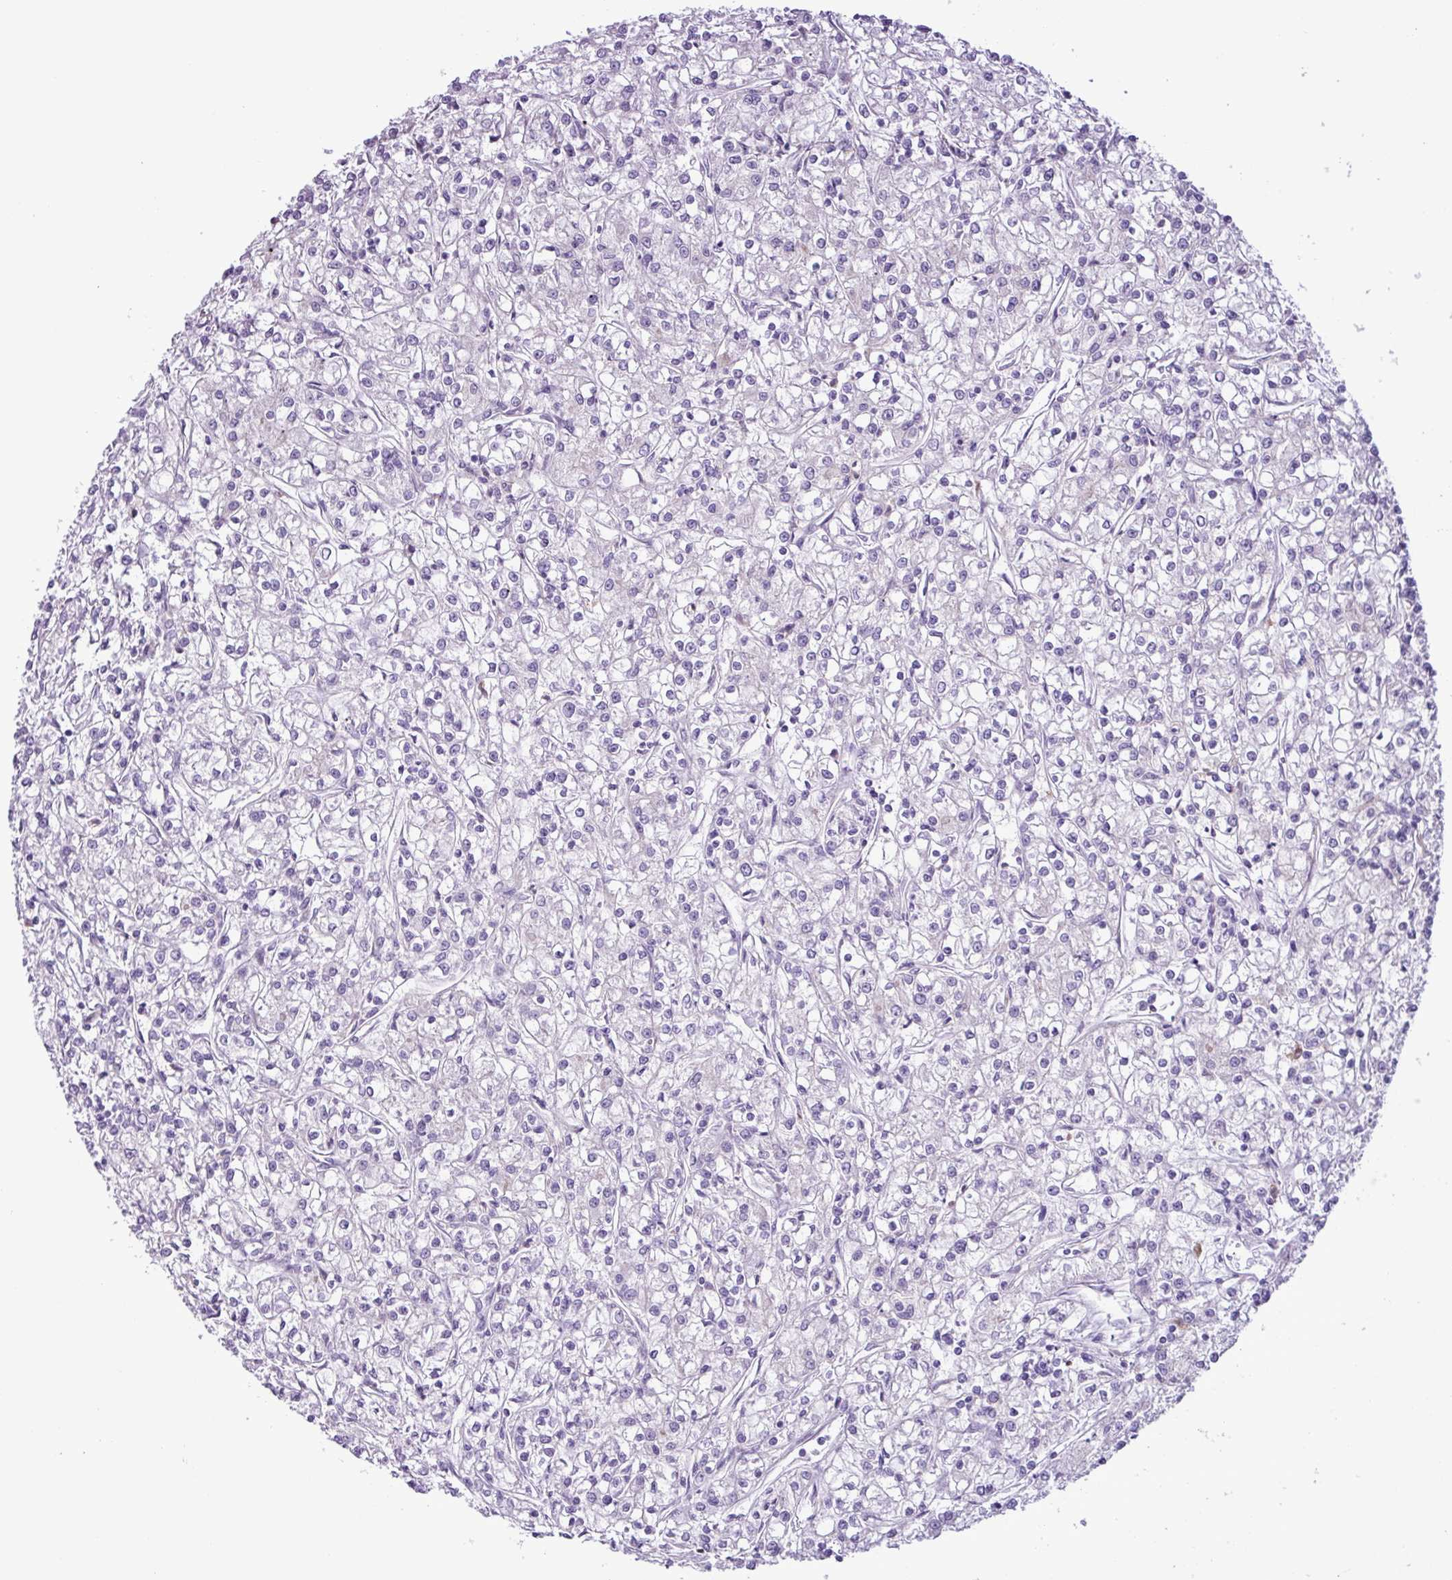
{"staining": {"intensity": "negative", "quantity": "none", "location": "none"}, "tissue": "renal cancer", "cell_type": "Tumor cells", "image_type": "cancer", "snomed": [{"axis": "morphology", "description": "Adenocarcinoma, NOS"}, {"axis": "topography", "description": "Kidney"}], "caption": "High magnification brightfield microscopy of renal adenocarcinoma stained with DAB (3,3'-diaminobenzidine) (brown) and counterstained with hematoxylin (blue): tumor cells show no significant positivity.", "gene": "TMEM200C", "patient": {"sex": "female", "age": 59}}